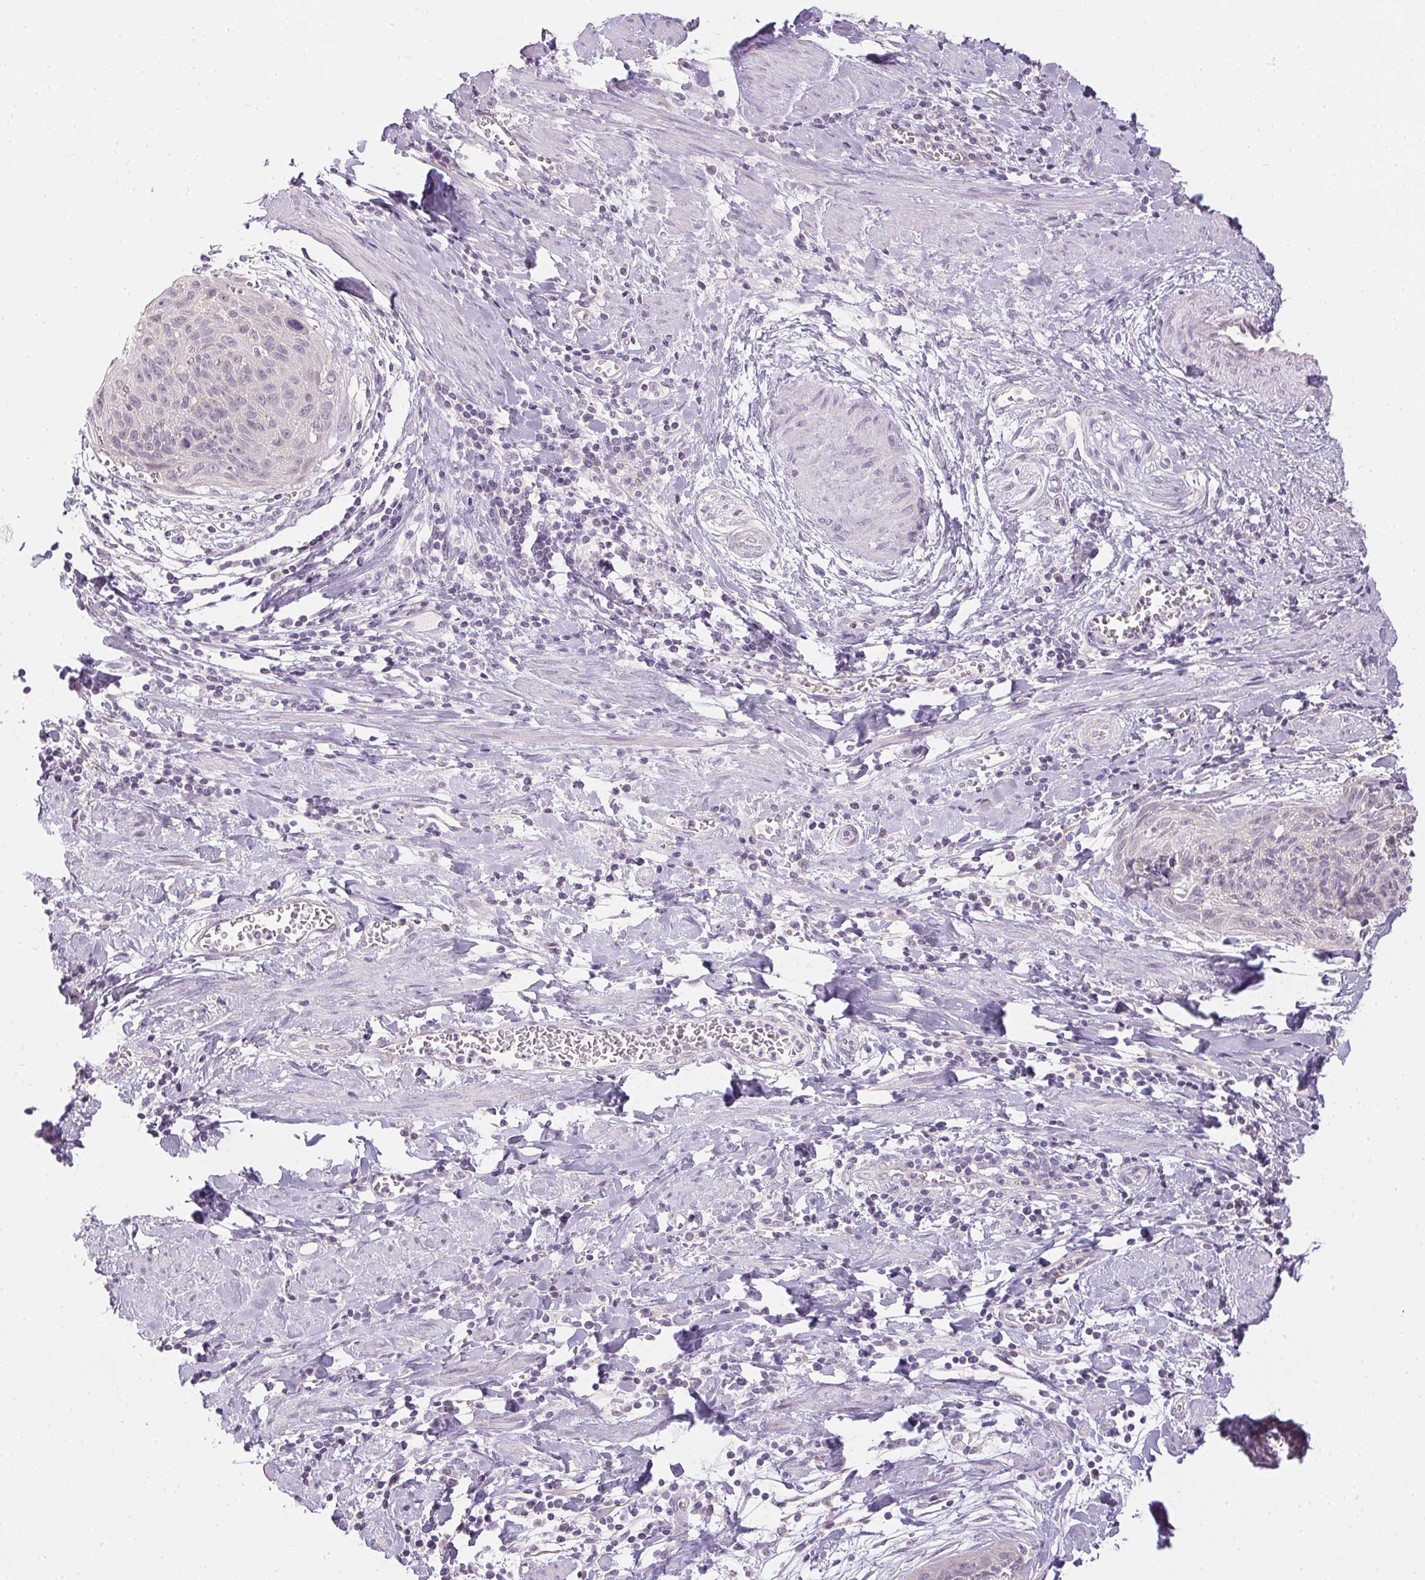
{"staining": {"intensity": "negative", "quantity": "none", "location": "none"}, "tissue": "cervical cancer", "cell_type": "Tumor cells", "image_type": "cancer", "snomed": [{"axis": "morphology", "description": "Squamous cell carcinoma, NOS"}, {"axis": "topography", "description": "Cervix"}], "caption": "Squamous cell carcinoma (cervical) was stained to show a protein in brown. There is no significant expression in tumor cells.", "gene": "CTCFL", "patient": {"sex": "female", "age": 55}}